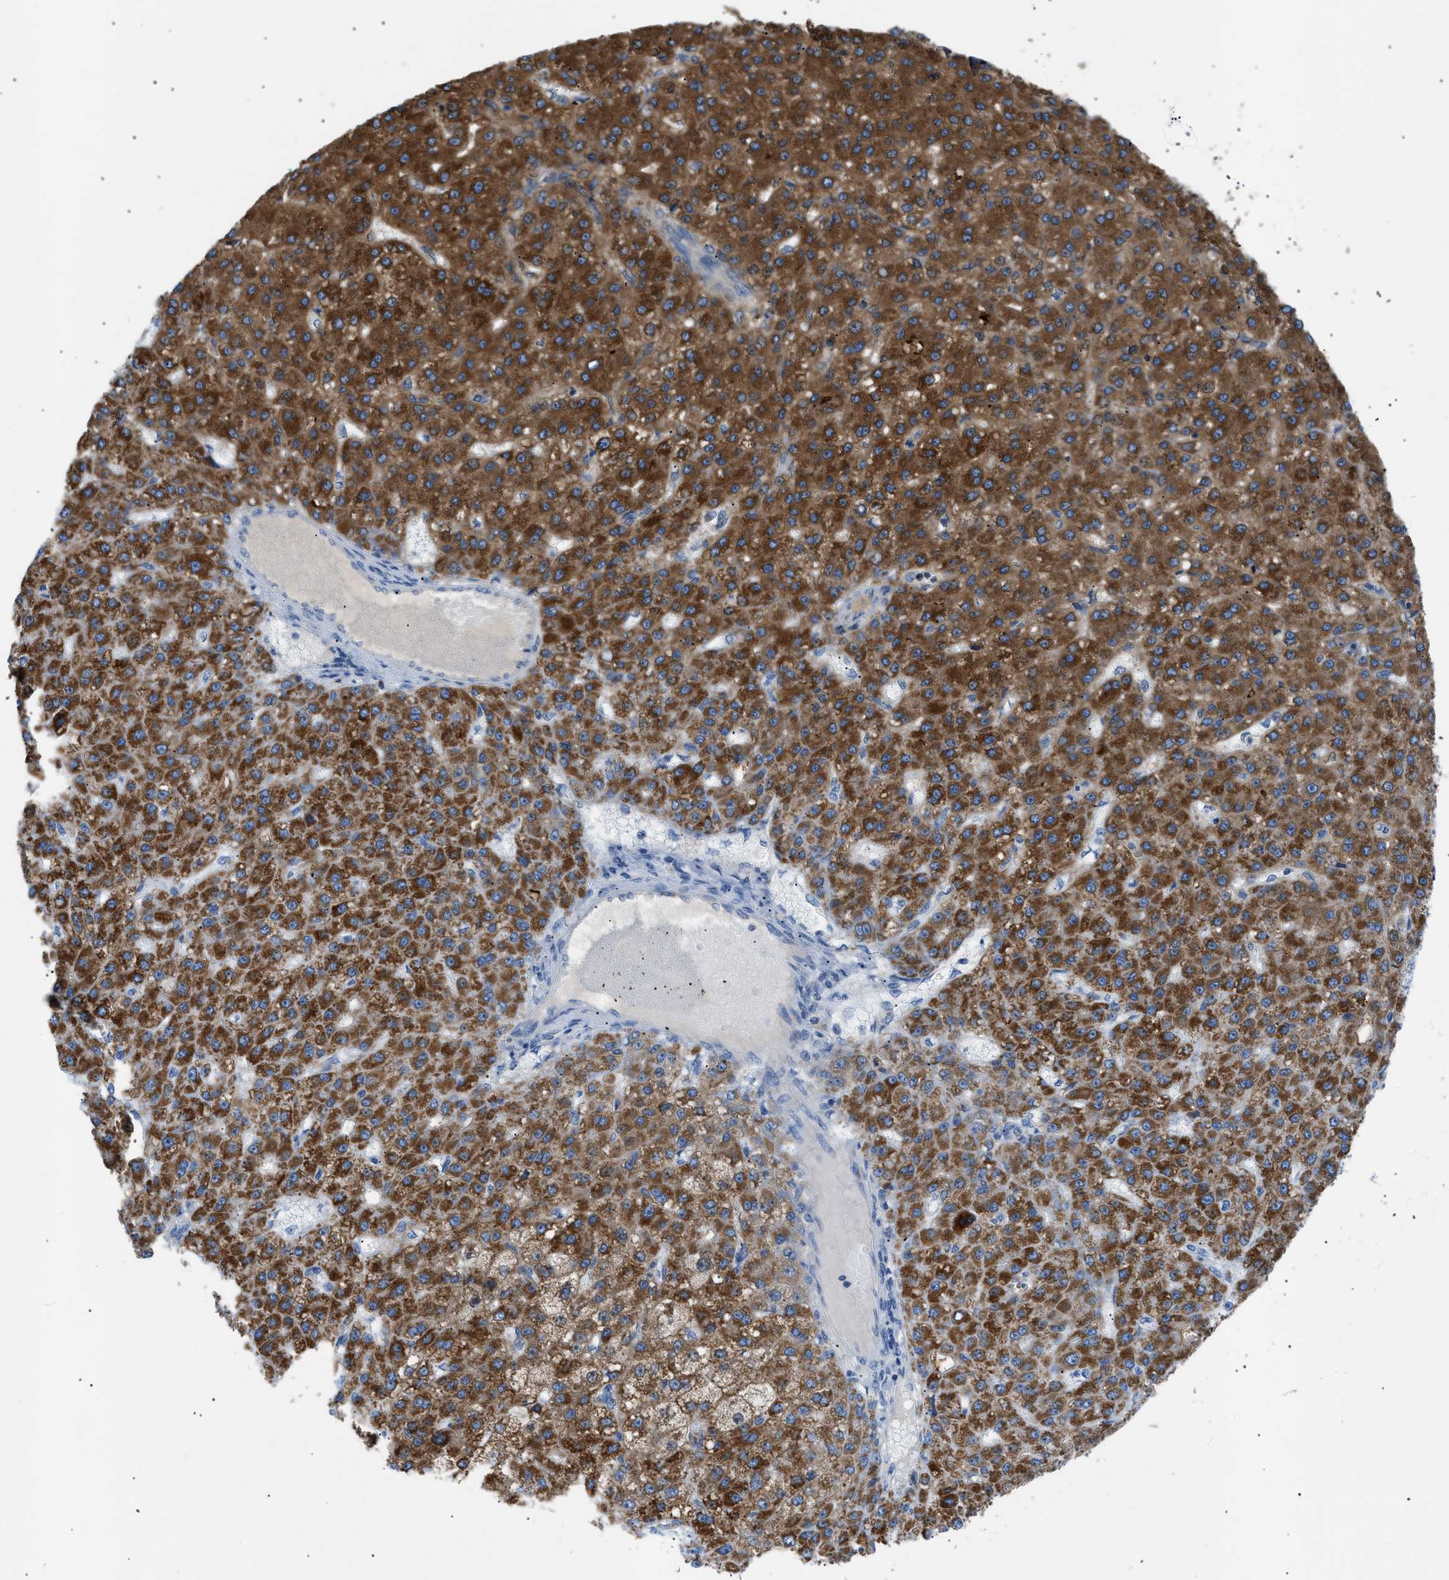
{"staining": {"intensity": "strong", "quantity": ">75%", "location": "cytoplasmic/membranous"}, "tissue": "liver cancer", "cell_type": "Tumor cells", "image_type": "cancer", "snomed": [{"axis": "morphology", "description": "Carcinoma, Hepatocellular, NOS"}, {"axis": "topography", "description": "Liver"}], "caption": "IHC micrograph of liver cancer (hepatocellular carcinoma) stained for a protein (brown), which reveals high levels of strong cytoplasmic/membranous positivity in about >75% of tumor cells.", "gene": "ILDR1", "patient": {"sex": "male", "age": 67}}